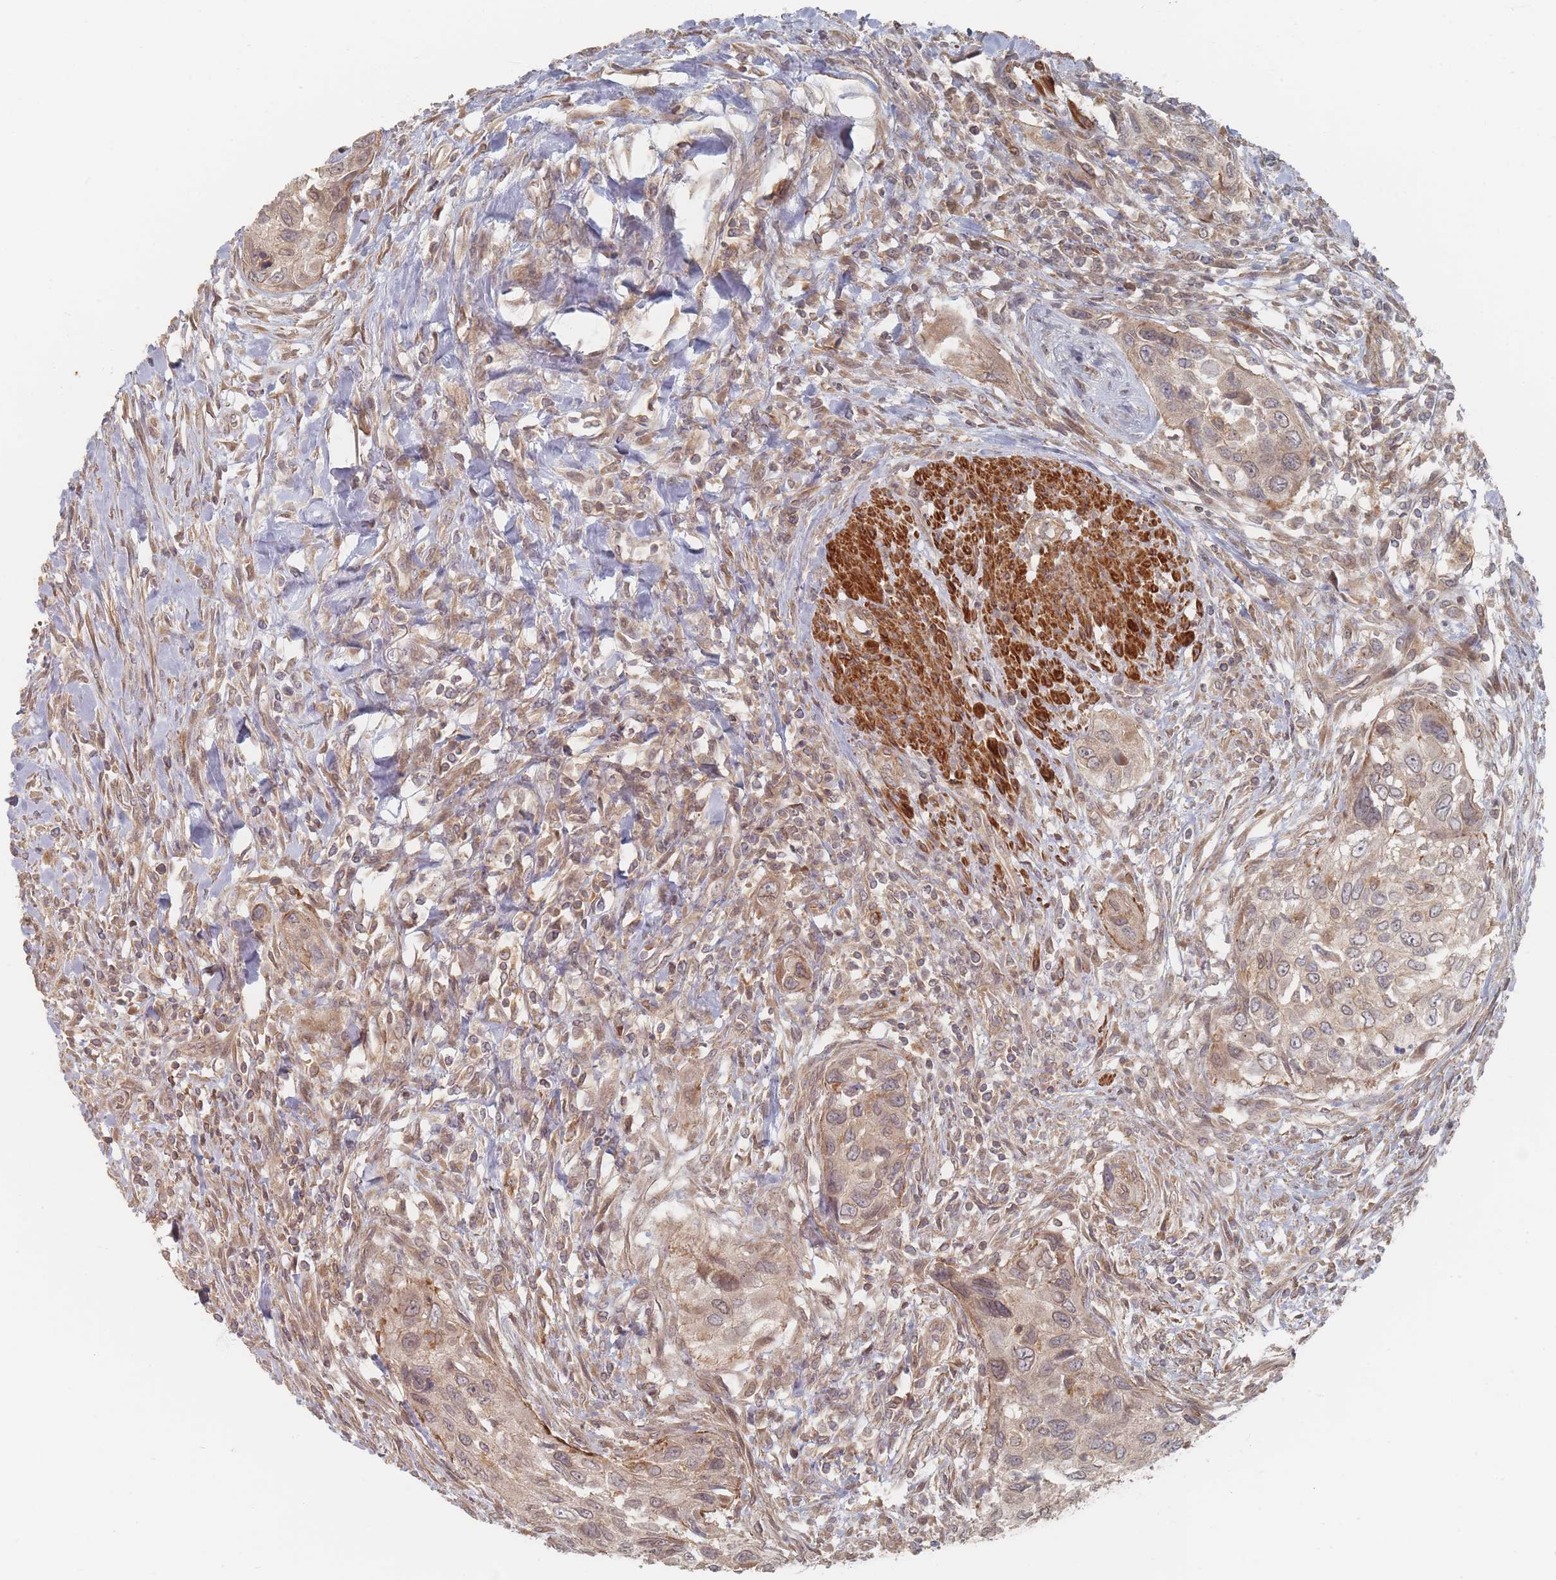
{"staining": {"intensity": "weak", "quantity": ">75%", "location": "cytoplasmic/membranous"}, "tissue": "urothelial cancer", "cell_type": "Tumor cells", "image_type": "cancer", "snomed": [{"axis": "morphology", "description": "Urothelial carcinoma, High grade"}, {"axis": "topography", "description": "Urinary bladder"}], "caption": "Protein staining of urothelial carcinoma (high-grade) tissue exhibits weak cytoplasmic/membranous expression in approximately >75% of tumor cells.", "gene": "GLE1", "patient": {"sex": "female", "age": 60}}